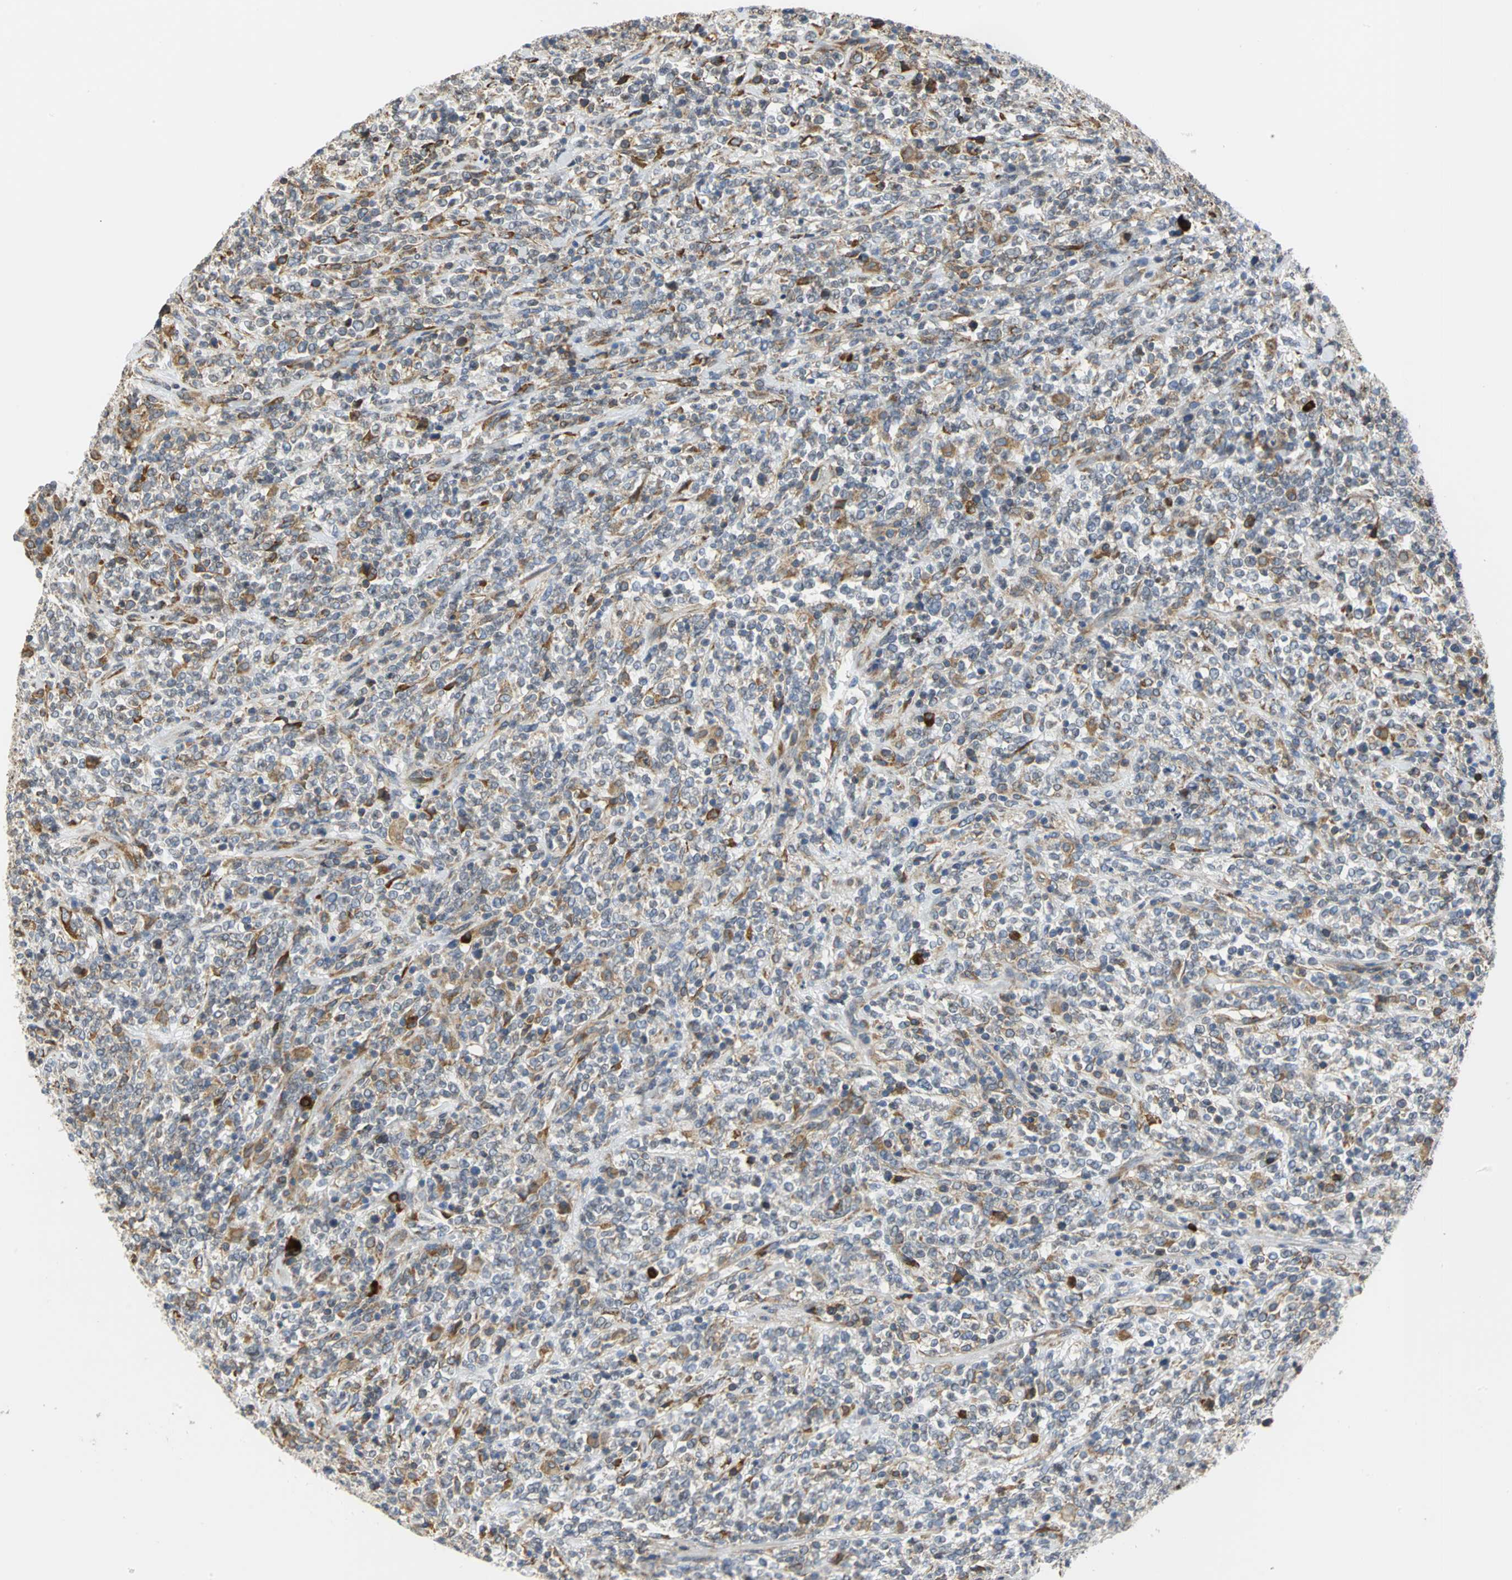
{"staining": {"intensity": "weak", "quantity": "25%-75%", "location": "cytoplasmic/membranous"}, "tissue": "lymphoma", "cell_type": "Tumor cells", "image_type": "cancer", "snomed": [{"axis": "morphology", "description": "Malignant lymphoma, non-Hodgkin's type, High grade"}, {"axis": "topography", "description": "Soft tissue"}], "caption": "Lymphoma stained with a protein marker demonstrates weak staining in tumor cells.", "gene": "SDF2L1", "patient": {"sex": "male", "age": 18}}